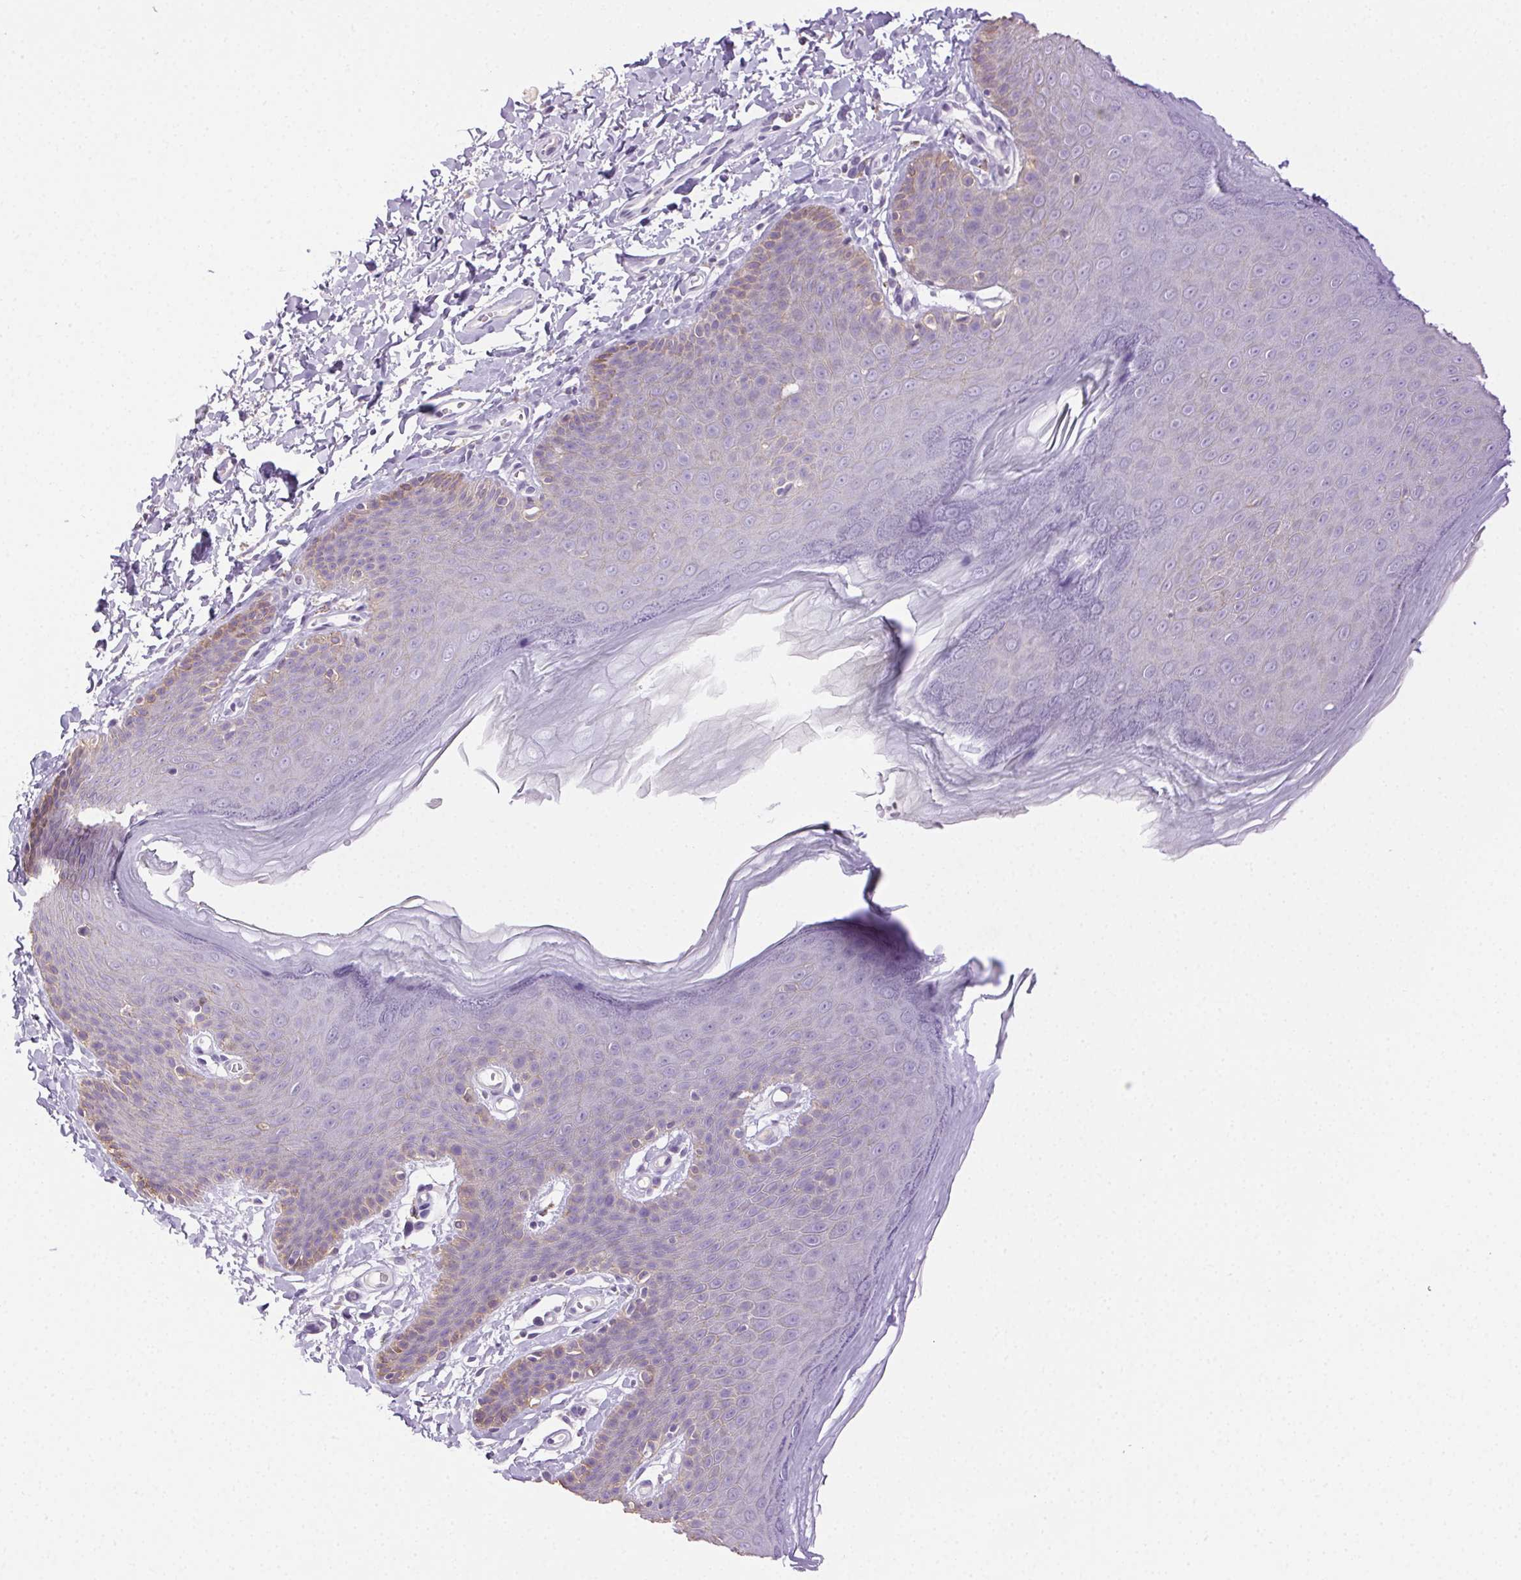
{"staining": {"intensity": "weak", "quantity": "<25%", "location": "cytoplasmic/membranous"}, "tissue": "skin", "cell_type": "Epidermal cells", "image_type": "normal", "snomed": [{"axis": "morphology", "description": "Normal tissue, NOS"}, {"axis": "topography", "description": "Anal"}], "caption": "Skin stained for a protein using IHC shows no positivity epidermal cells.", "gene": "CLDN10", "patient": {"sex": "male", "age": 53}}